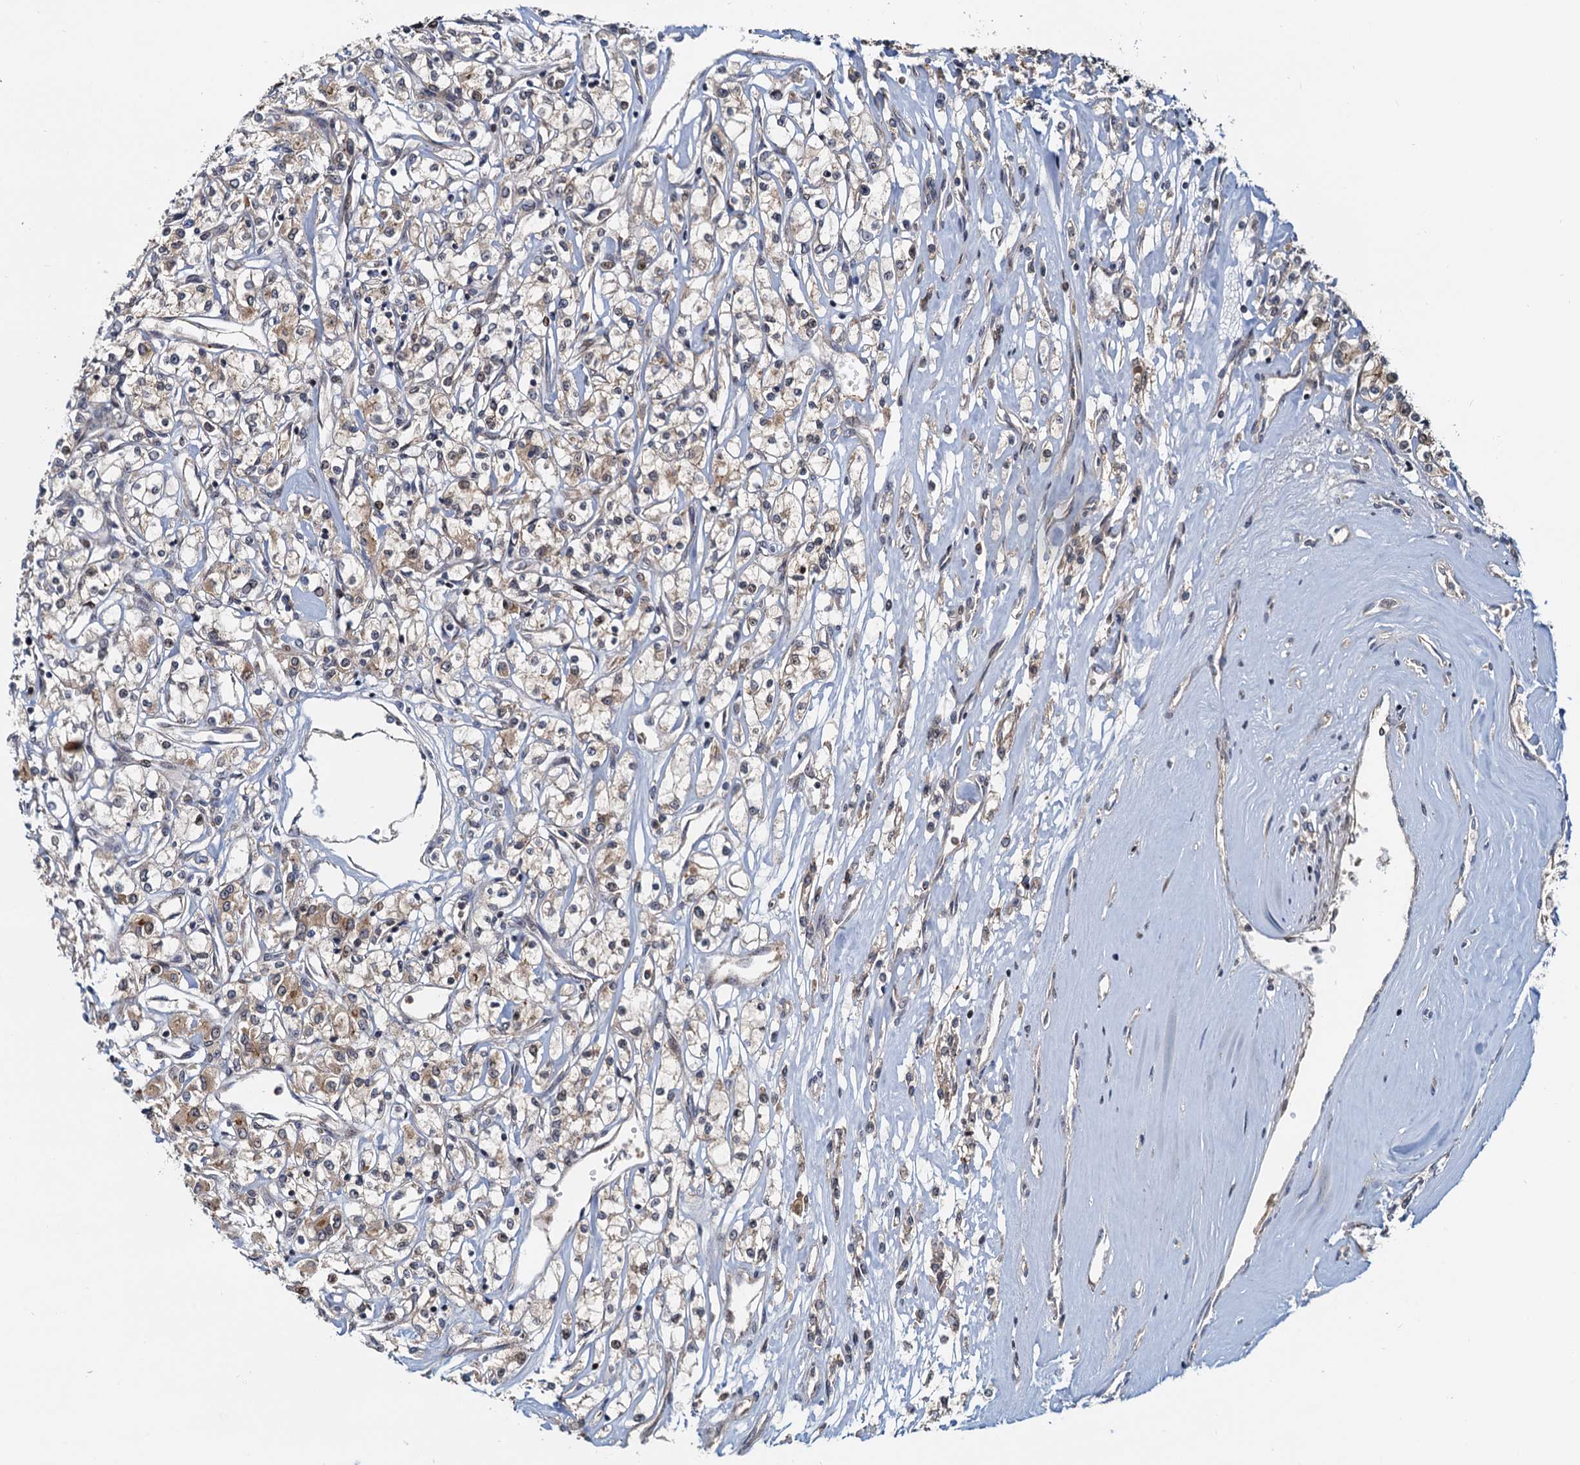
{"staining": {"intensity": "weak", "quantity": "25%-75%", "location": "cytoplasmic/membranous"}, "tissue": "renal cancer", "cell_type": "Tumor cells", "image_type": "cancer", "snomed": [{"axis": "morphology", "description": "Adenocarcinoma, NOS"}, {"axis": "topography", "description": "Kidney"}], "caption": "The image exhibits immunohistochemical staining of adenocarcinoma (renal). There is weak cytoplasmic/membranous expression is seen in approximately 25%-75% of tumor cells. The protein is shown in brown color, while the nuclei are stained blue.", "gene": "TOLLIP", "patient": {"sex": "female", "age": 59}}